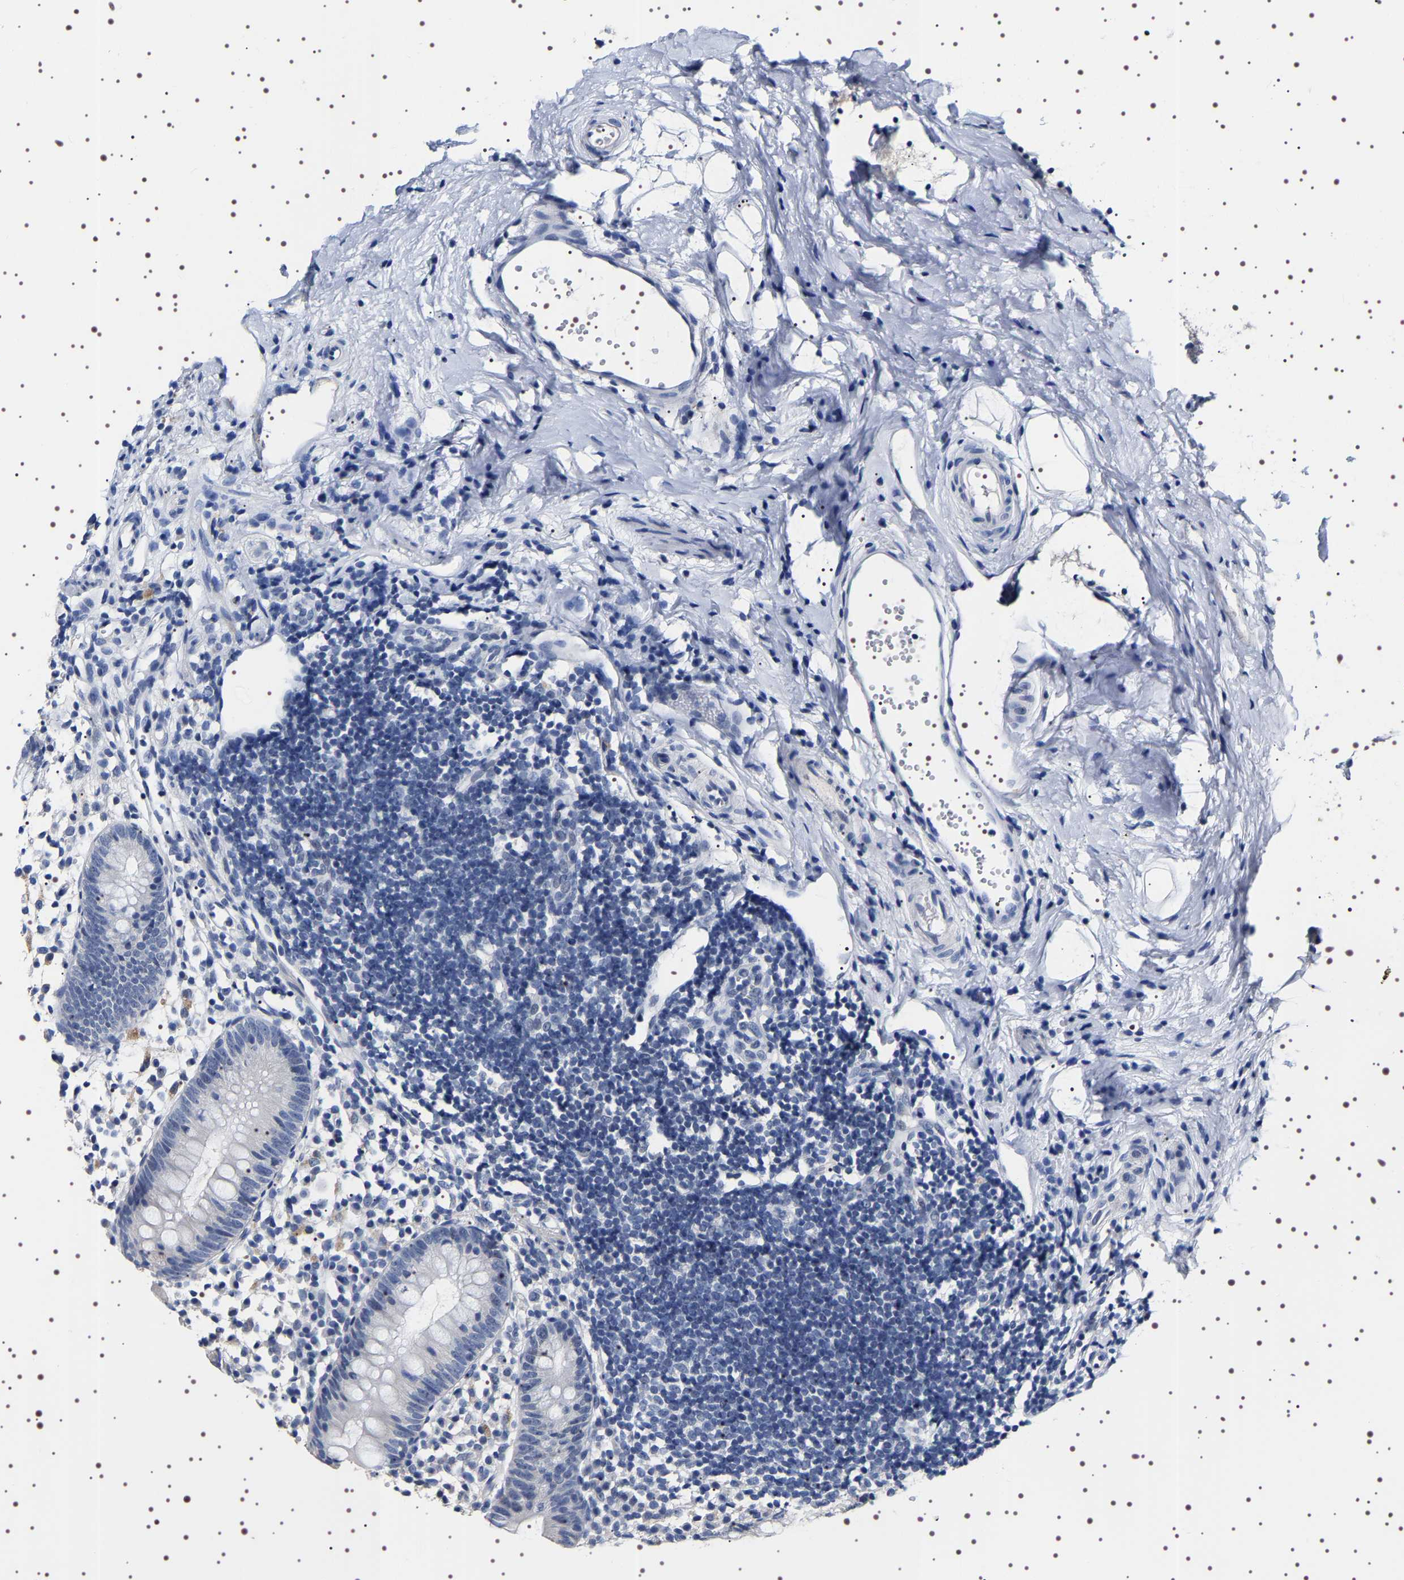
{"staining": {"intensity": "negative", "quantity": "none", "location": "none"}, "tissue": "appendix", "cell_type": "Glandular cells", "image_type": "normal", "snomed": [{"axis": "morphology", "description": "Normal tissue, NOS"}, {"axis": "topography", "description": "Appendix"}], "caption": "An IHC photomicrograph of unremarkable appendix is shown. There is no staining in glandular cells of appendix.", "gene": "UBQLN3", "patient": {"sex": "female", "age": 20}}